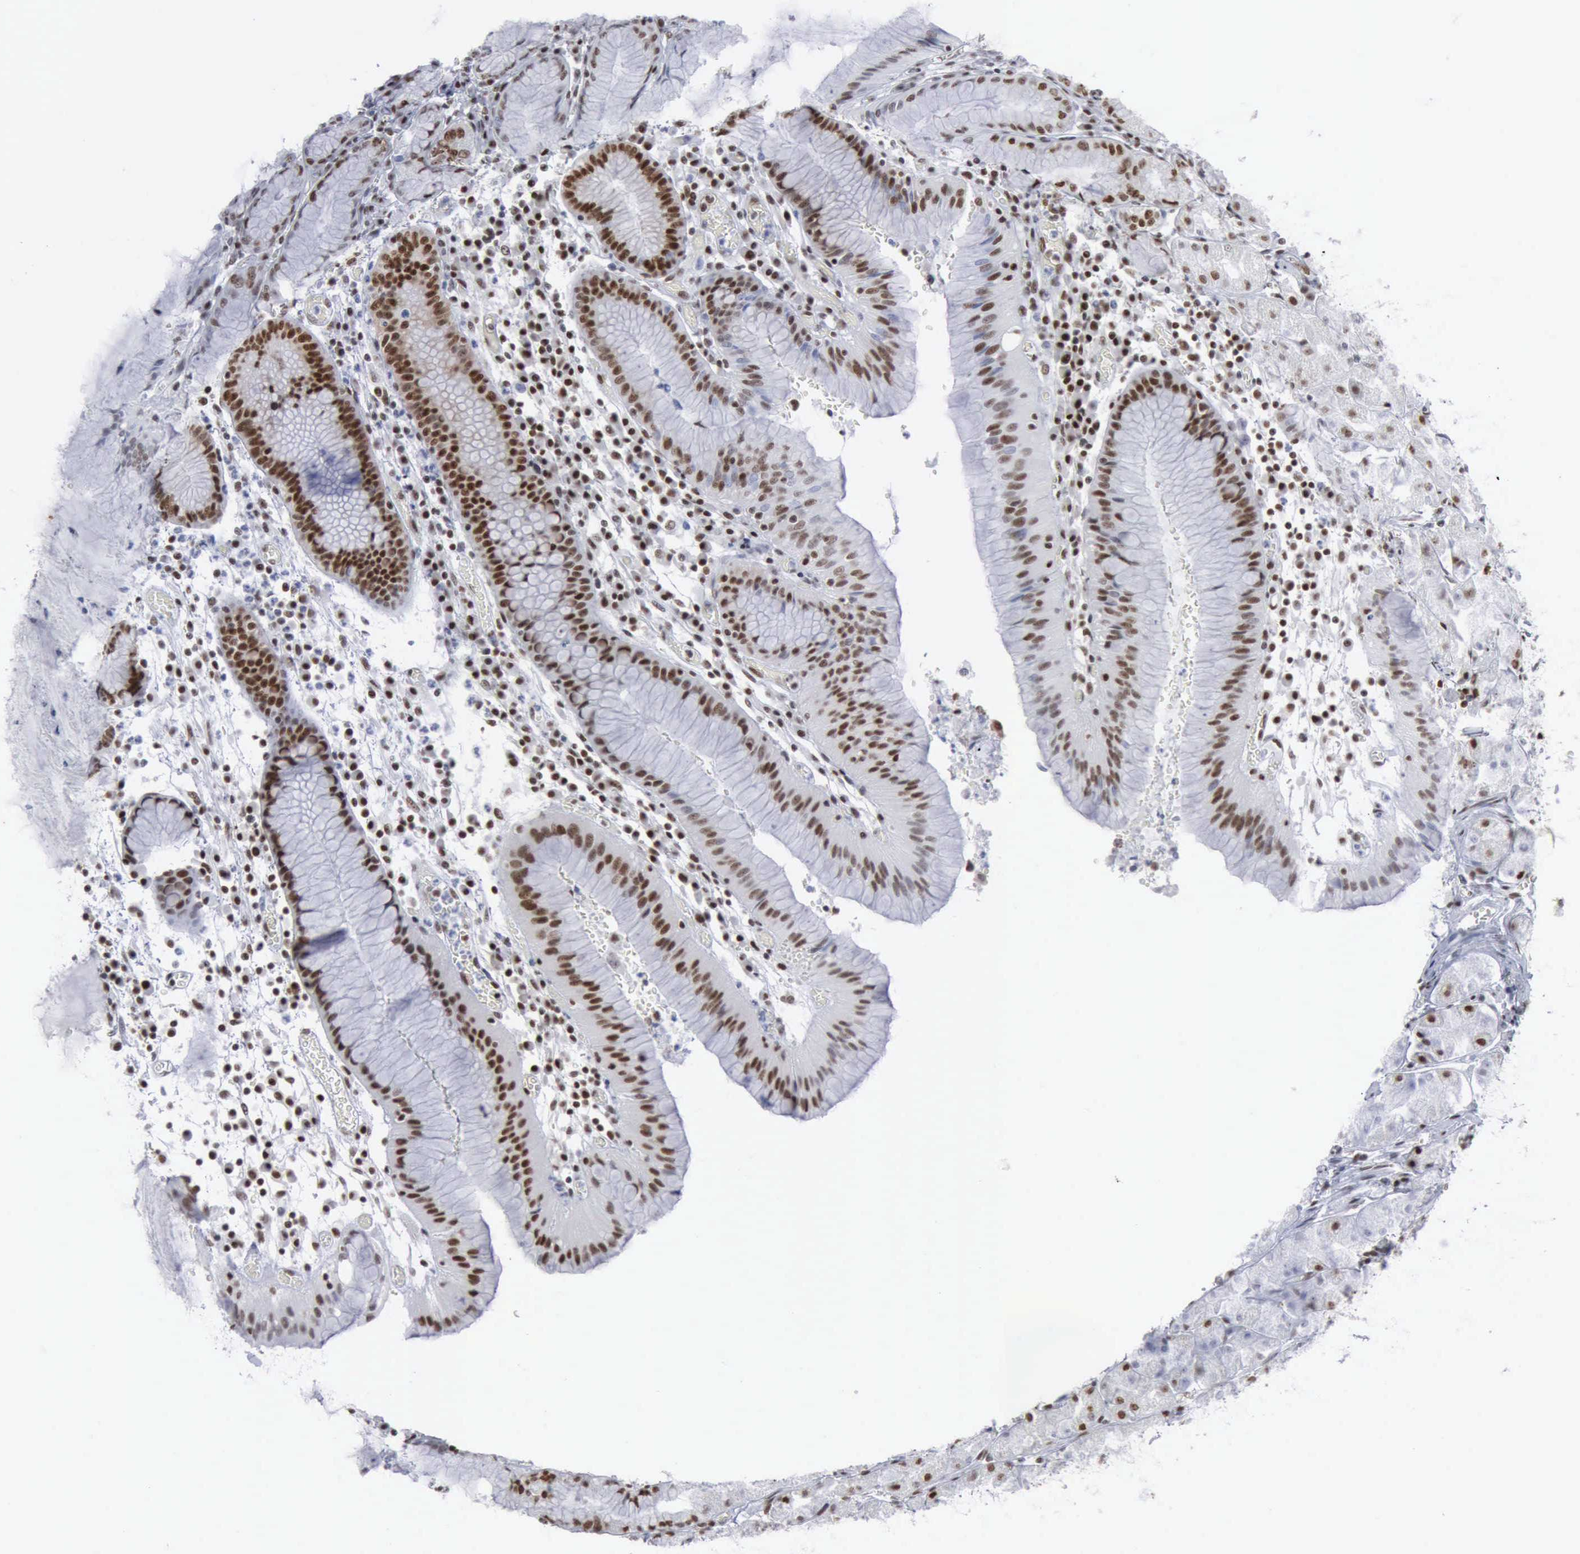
{"staining": {"intensity": "strong", "quantity": ">75%", "location": "nuclear"}, "tissue": "stomach", "cell_type": "Glandular cells", "image_type": "normal", "snomed": [{"axis": "morphology", "description": "Normal tissue, NOS"}, {"axis": "topography", "description": "Stomach, lower"}], "caption": "Strong nuclear expression for a protein is seen in approximately >75% of glandular cells of unremarkable stomach using IHC.", "gene": "XPA", "patient": {"sex": "female", "age": 73}}